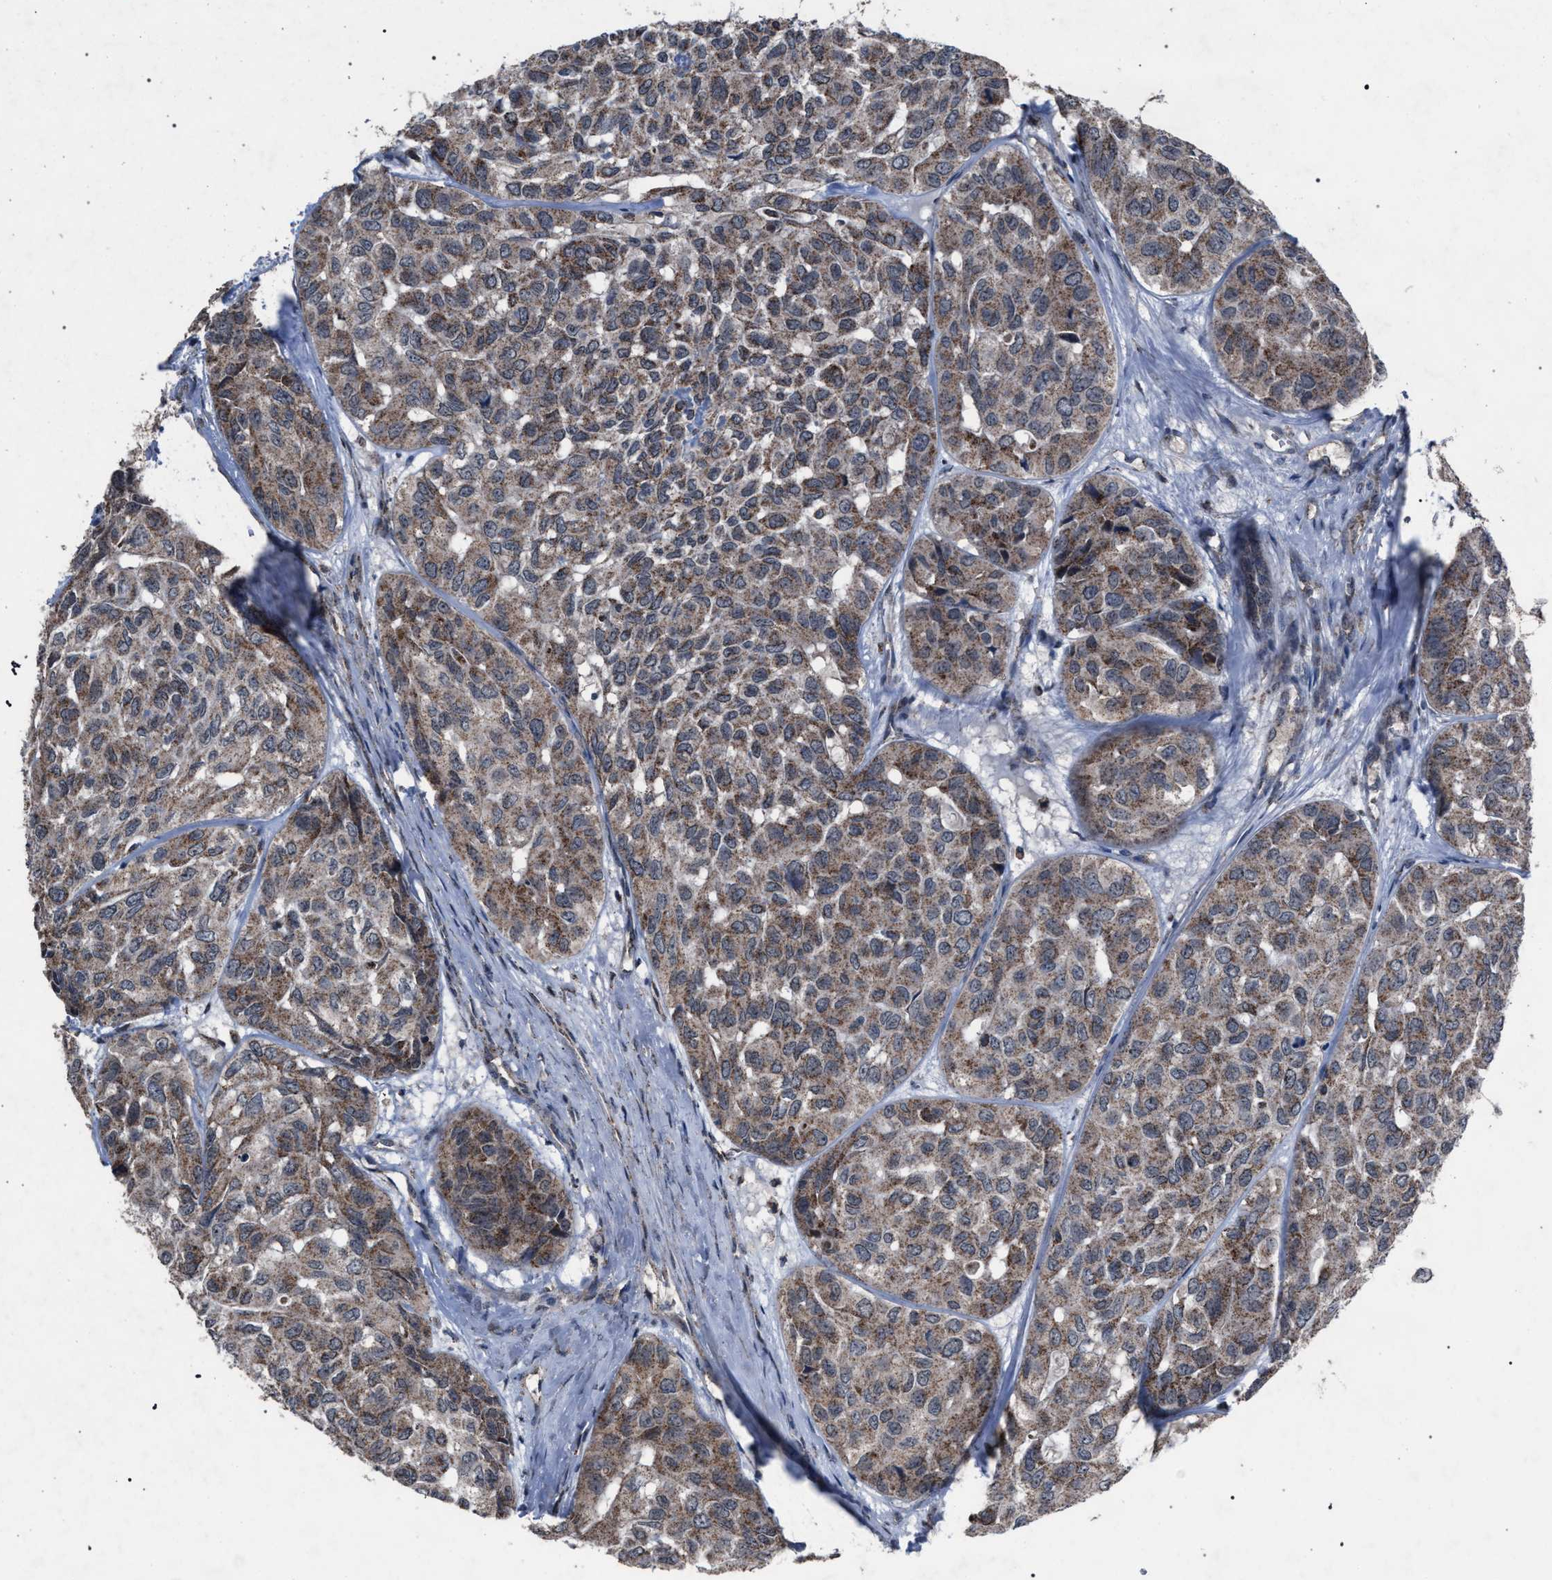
{"staining": {"intensity": "weak", "quantity": ">75%", "location": "cytoplasmic/membranous"}, "tissue": "head and neck cancer", "cell_type": "Tumor cells", "image_type": "cancer", "snomed": [{"axis": "morphology", "description": "Adenocarcinoma, NOS"}, {"axis": "topography", "description": "Salivary gland, NOS"}, {"axis": "topography", "description": "Head-Neck"}], "caption": "Head and neck adenocarcinoma was stained to show a protein in brown. There is low levels of weak cytoplasmic/membranous staining in approximately >75% of tumor cells.", "gene": "HSD17B4", "patient": {"sex": "female", "age": 76}}